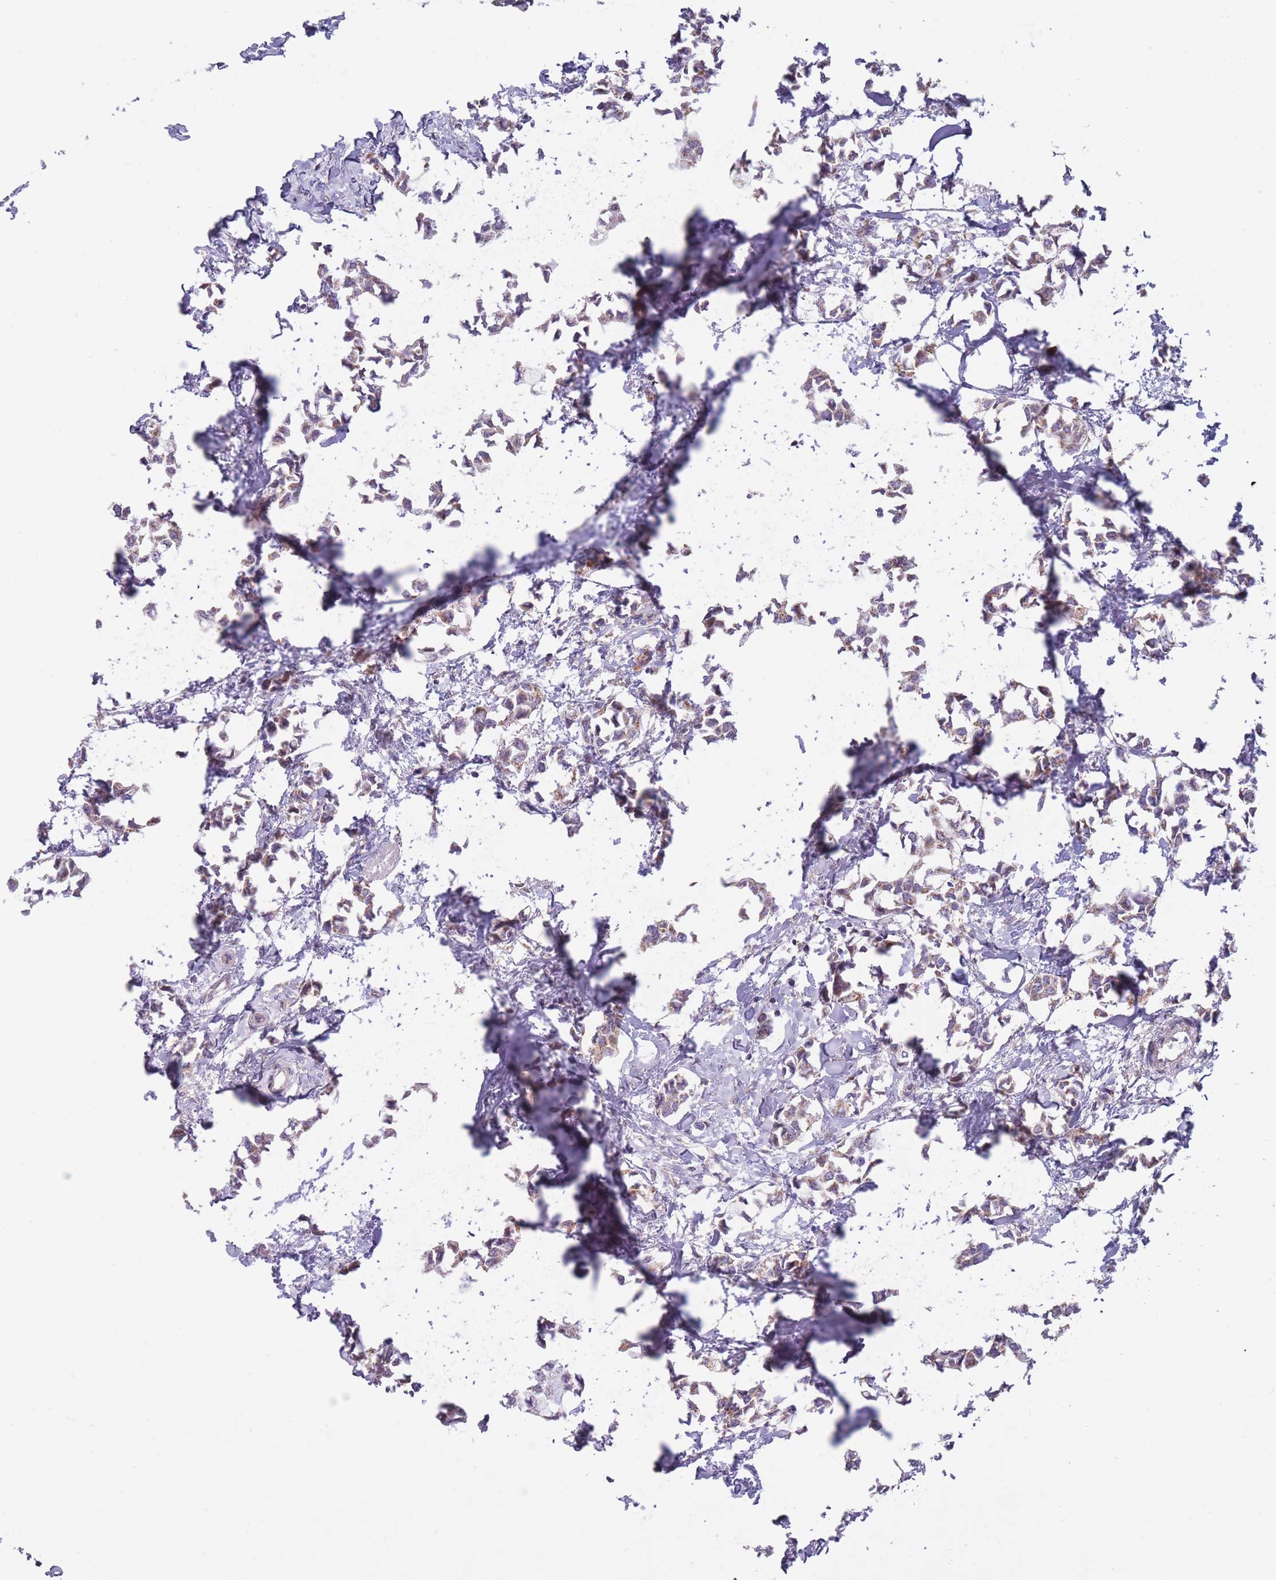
{"staining": {"intensity": "weak", "quantity": ">75%", "location": "cytoplasmic/membranous"}, "tissue": "breast cancer", "cell_type": "Tumor cells", "image_type": "cancer", "snomed": [{"axis": "morphology", "description": "Duct carcinoma"}, {"axis": "topography", "description": "Breast"}], "caption": "This is an image of IHC staining of breast cancer, which shows weak expression in the cytoplasmic/membranous of tumor cells.", "gene": "MRPS18C", "patient": {"sex": "female", "age": 73}}